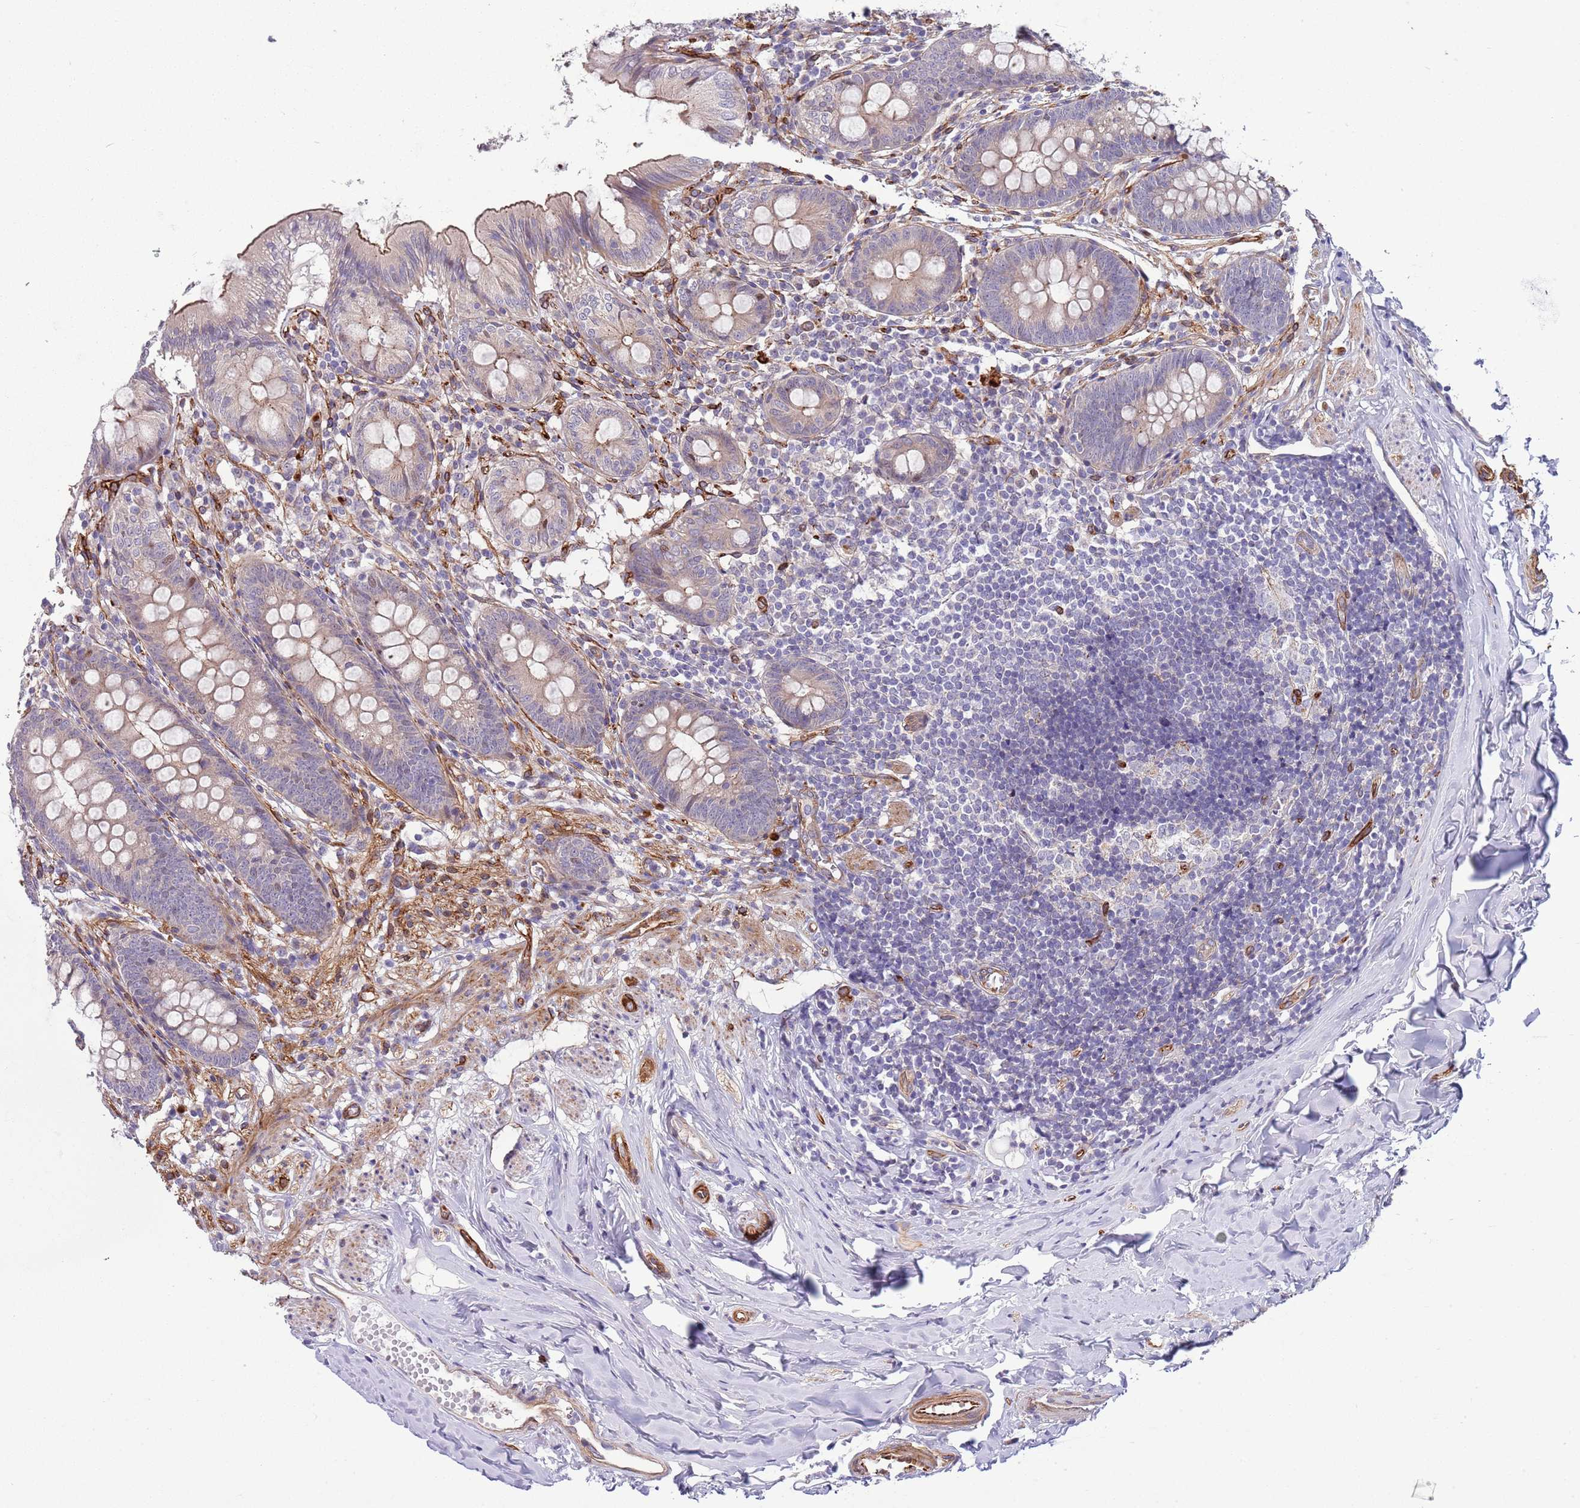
{"staining": {"intensity": "moderate", "quantity": "<25%", "location": "cytoplasmic/membranous"}, "tissue": "appendix", "cell_type": "Glandular cells", "image_type": "normal", "snomed": [{"axis": "morphology", "description": "Normal tissue, NOS"}, {"axis": "topography", "description": "Appendix"}], "caption": "Protein staining displays moderate cytoplasmic/membranous expression in about <25% of glandular cells in benign appendix. Nuclei are stained in blue.", "gene": "GAS2L3", "patient": {"sex": "female", "age": 51}}